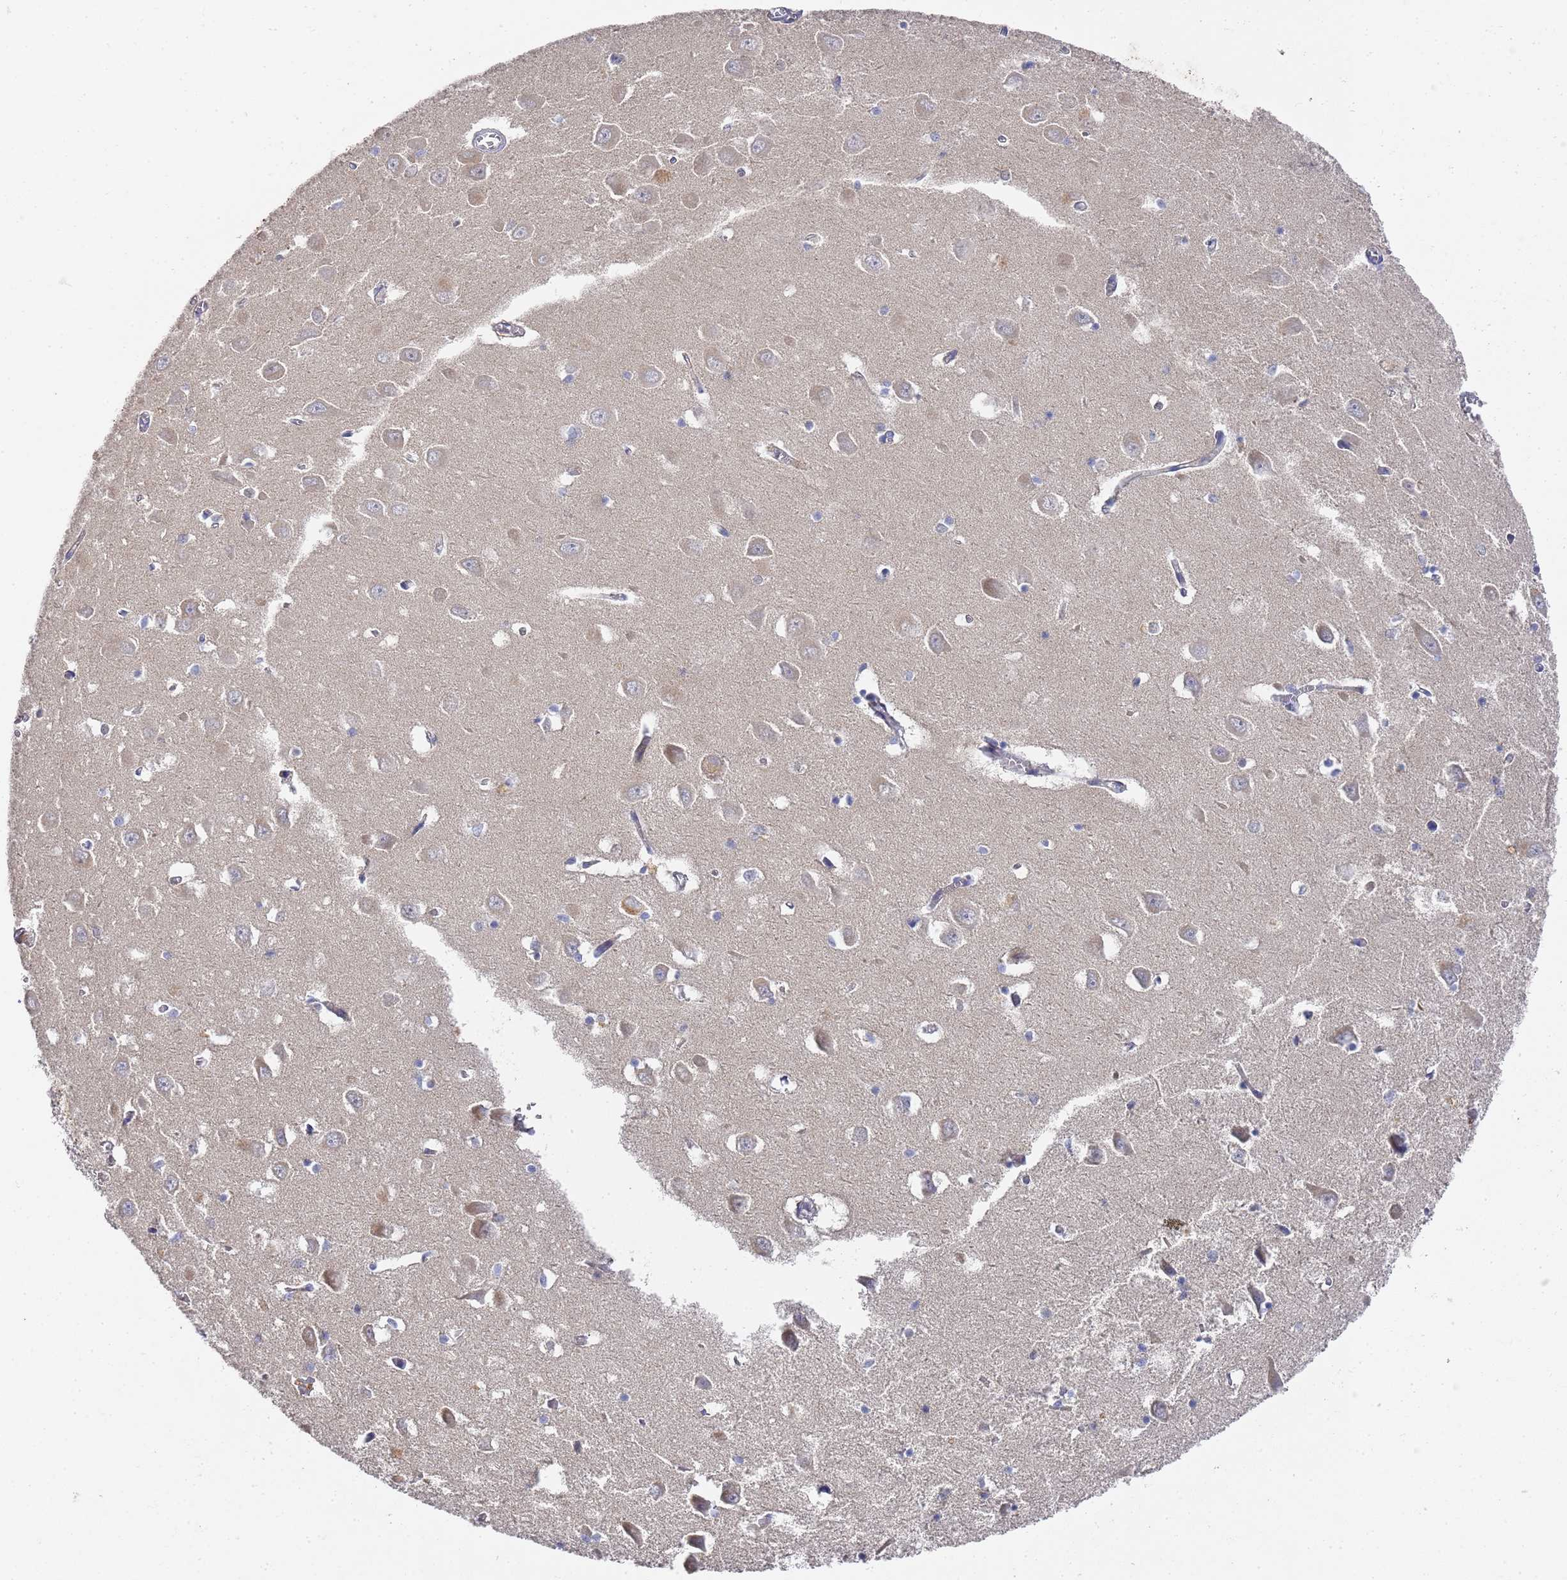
{"staining": {"intensity": "weak", "quantity": "<25%", "location": "cytoplasmic/membranous"}, "tissue": "hippocampus", "cell_type": "Glial cells", "image_type": "normal", "snomed": [{"axis": "morphology", "description": "Normal tissue, NOS"}, {"axis": "topography", "description": "Hippocampus"}], "caption": "This is an immunohistochemistry histopathology image of normal hippocampus. There is no positivity in glial cells.", "gene": "NPEPPS", "patient": {"sex": "male", "age": 70}}